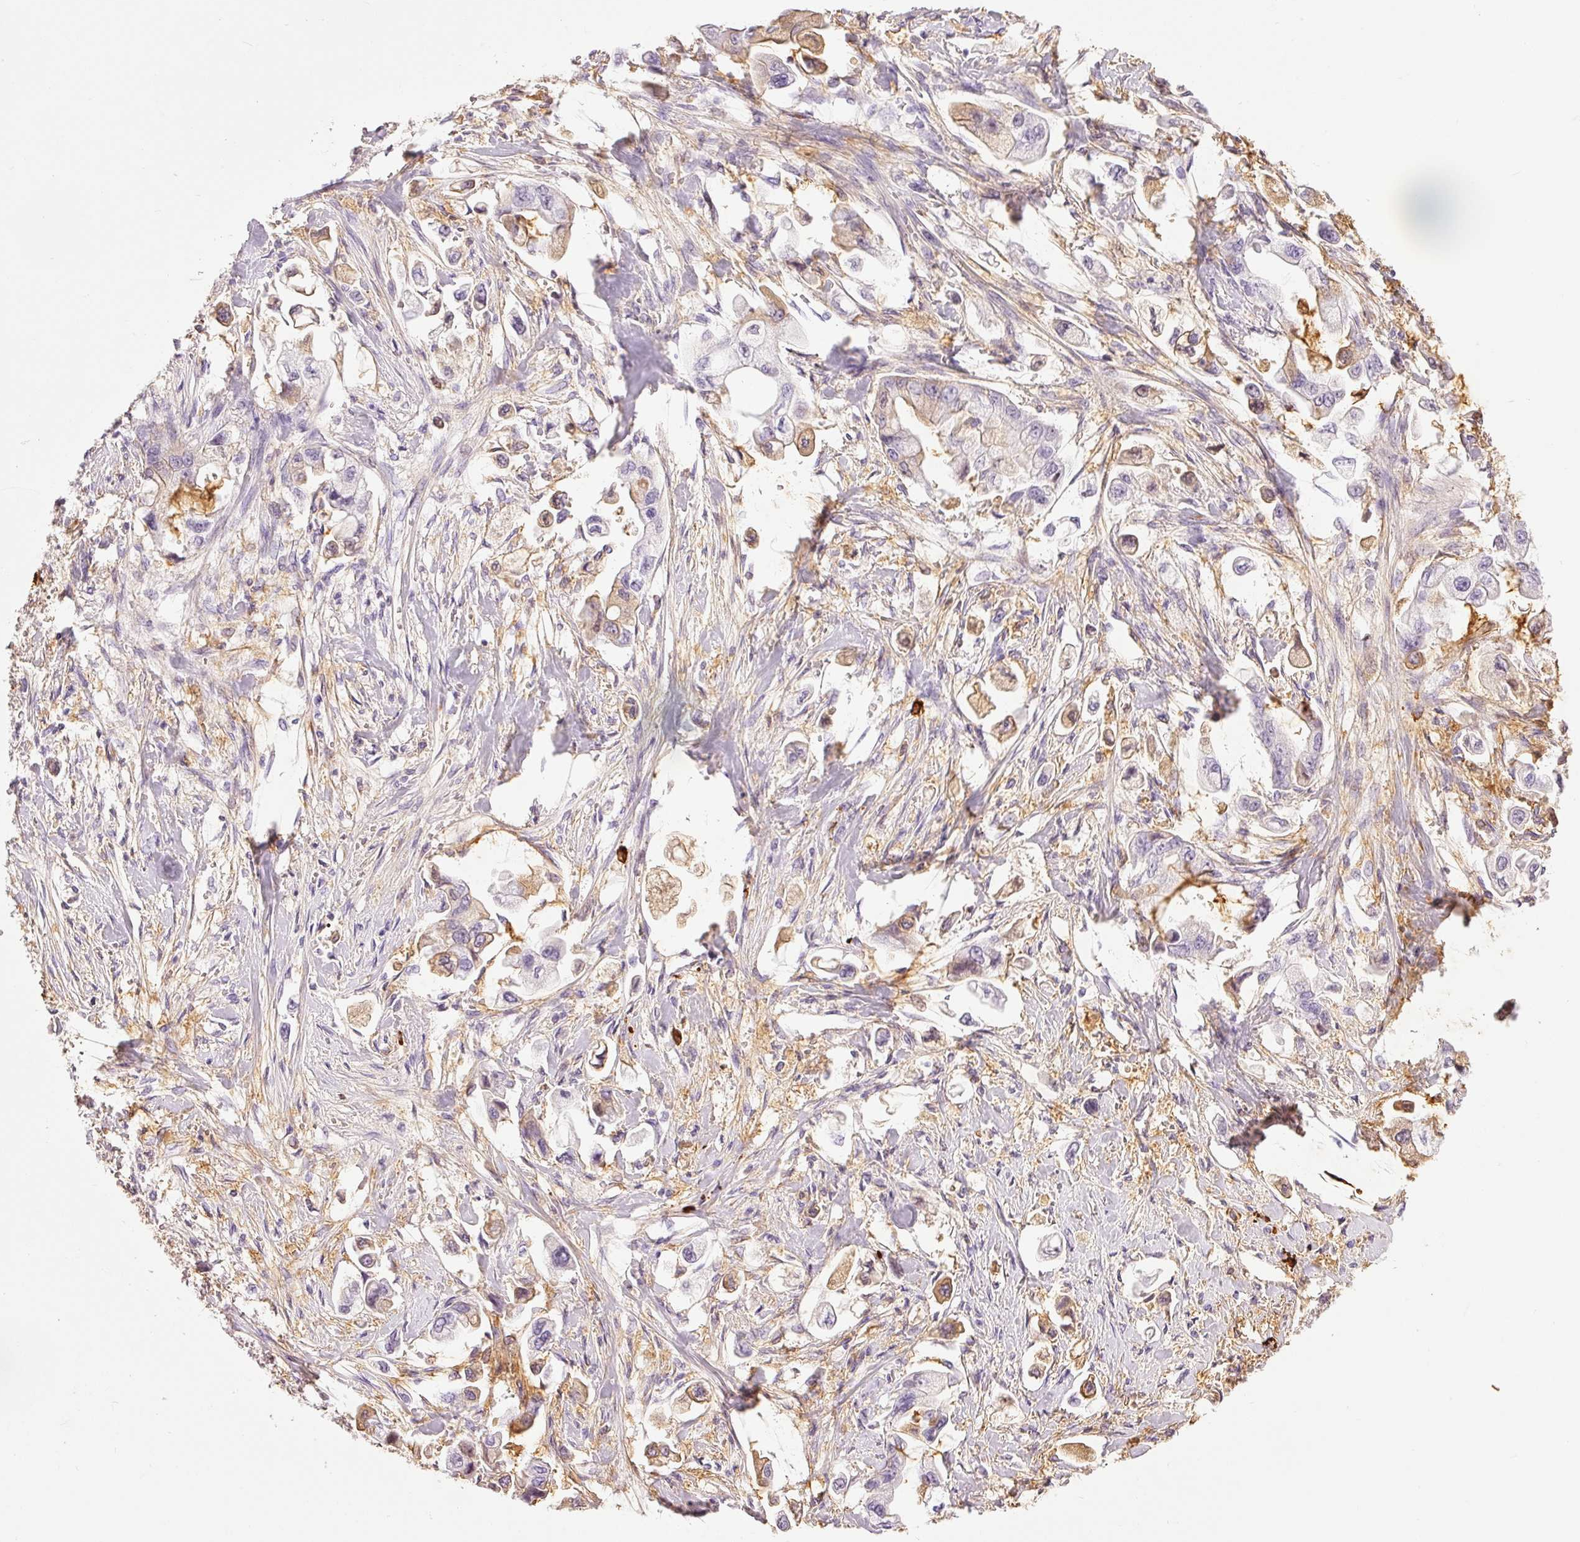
{"staining": {"intensity": "moderate", "quantity": "<25%", "location": "cytoplasmic/membranous"}, "tissue": "stomach cancer", "cell_type": "Tumor cells", "image_type": "cancer", "snomed": [{"axis": "morphology", "description": "Adenocarcinoma, NOS"}, {"axis": "topography", "description": "Stomach"}], "caption": "Stomach cancer stained for a protein (brown) reveals moderate cytoplasmic/membranous positive positivity in about <25% of tumor cells.", "gene": "PRPF38B", "patient": {"sex": "male", "age": 62}}